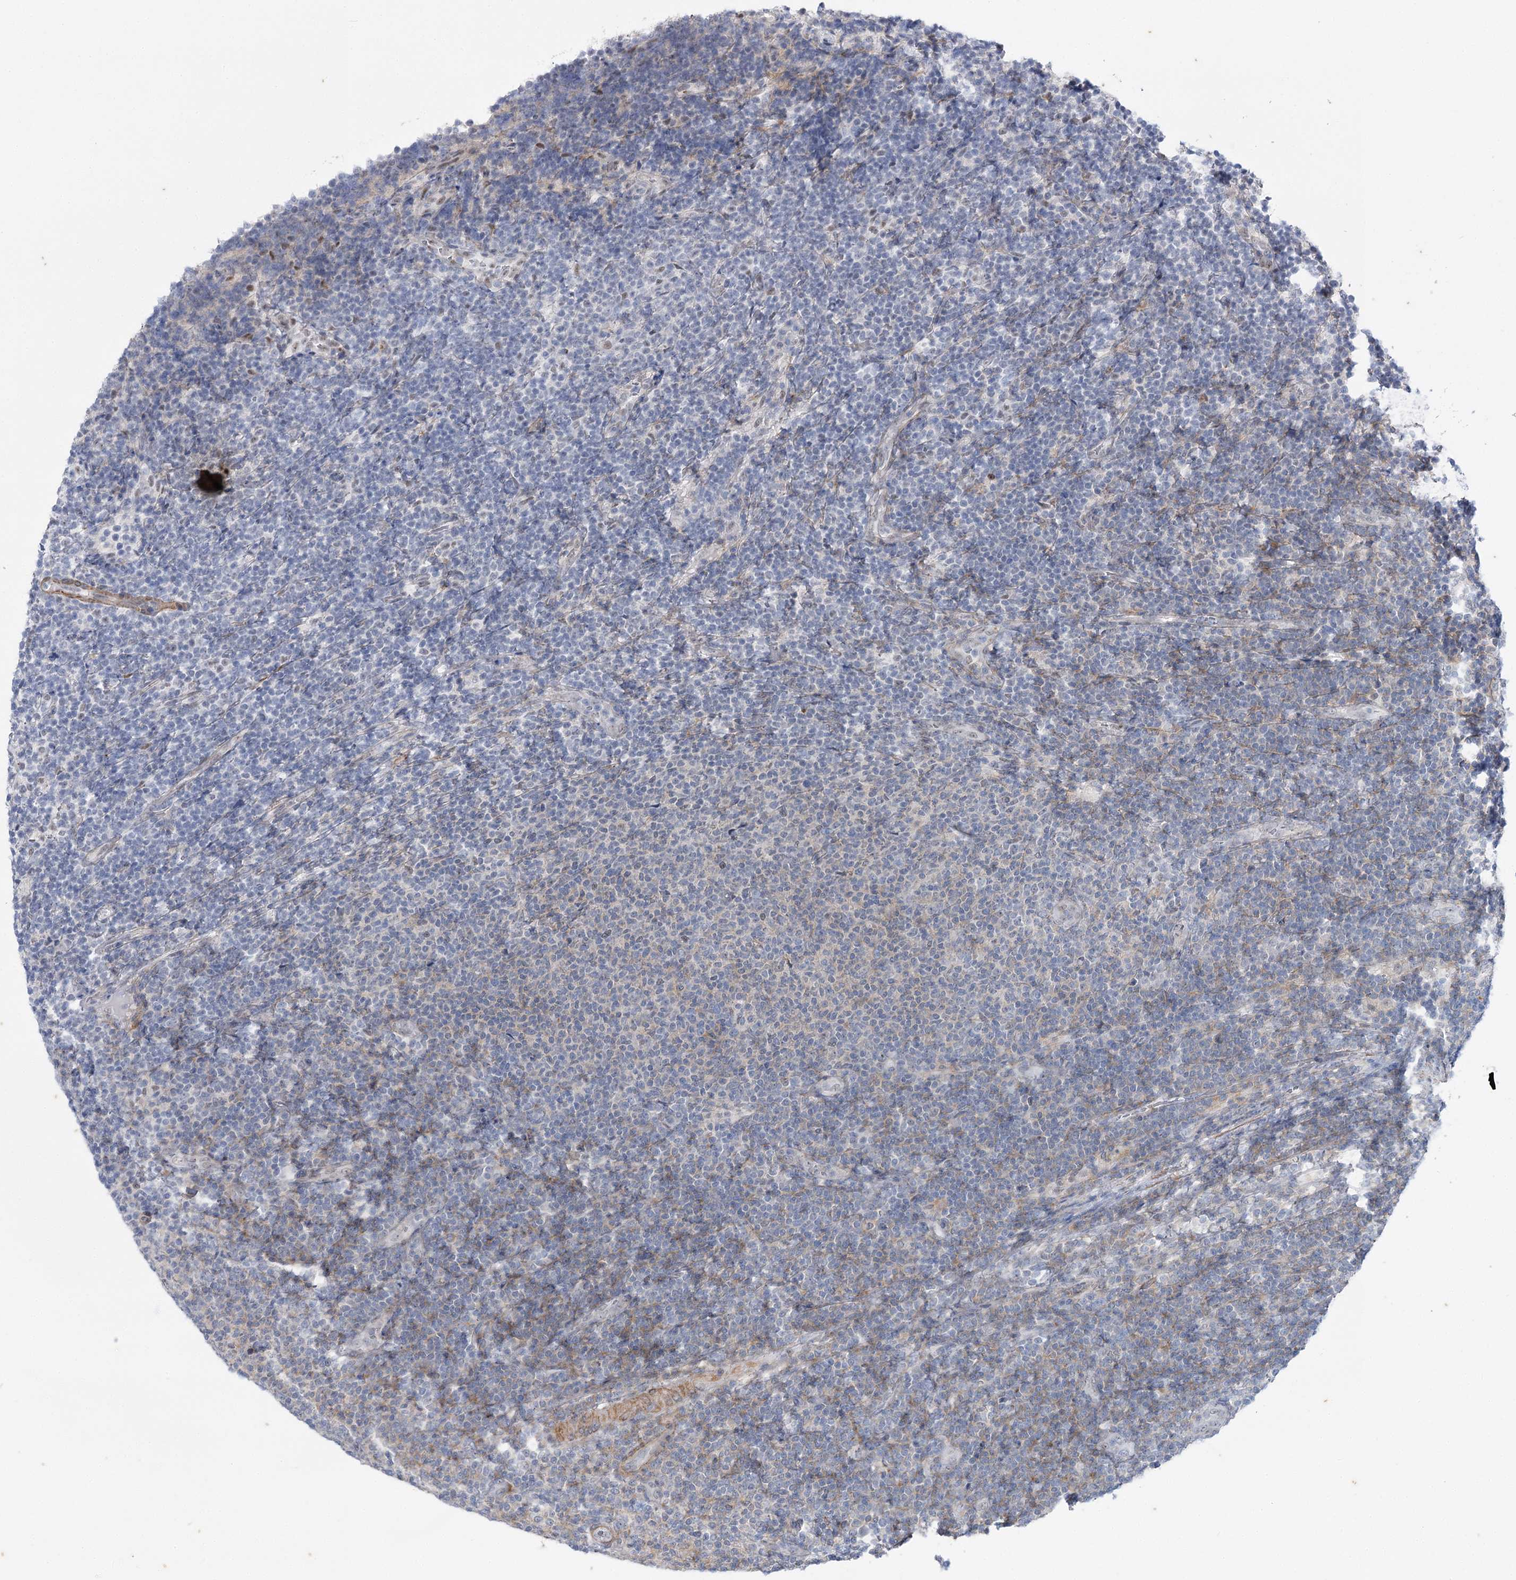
{"staining": {"intensity": "negative", "quantity": "none", "location": "none"}, "tissue": "lymphoma", "cell_type": "Tumor cells", "image_type": "cancer", "snomed": [{"axis": "morphology", "description": "Malignant lymphoma, non-Hodgkin's type, Low grade"}, {"axis": "topography", "description": "Lymph node"}], "caption": "This image is of lymphoma stained with immunohistochemistry (IHC) to label a protein in brown with the nuclei are counter-stained blue. There is no expression in tumor cells.", "gene": "AGXT2", "patient": {"sex": "male", "age": 66}}